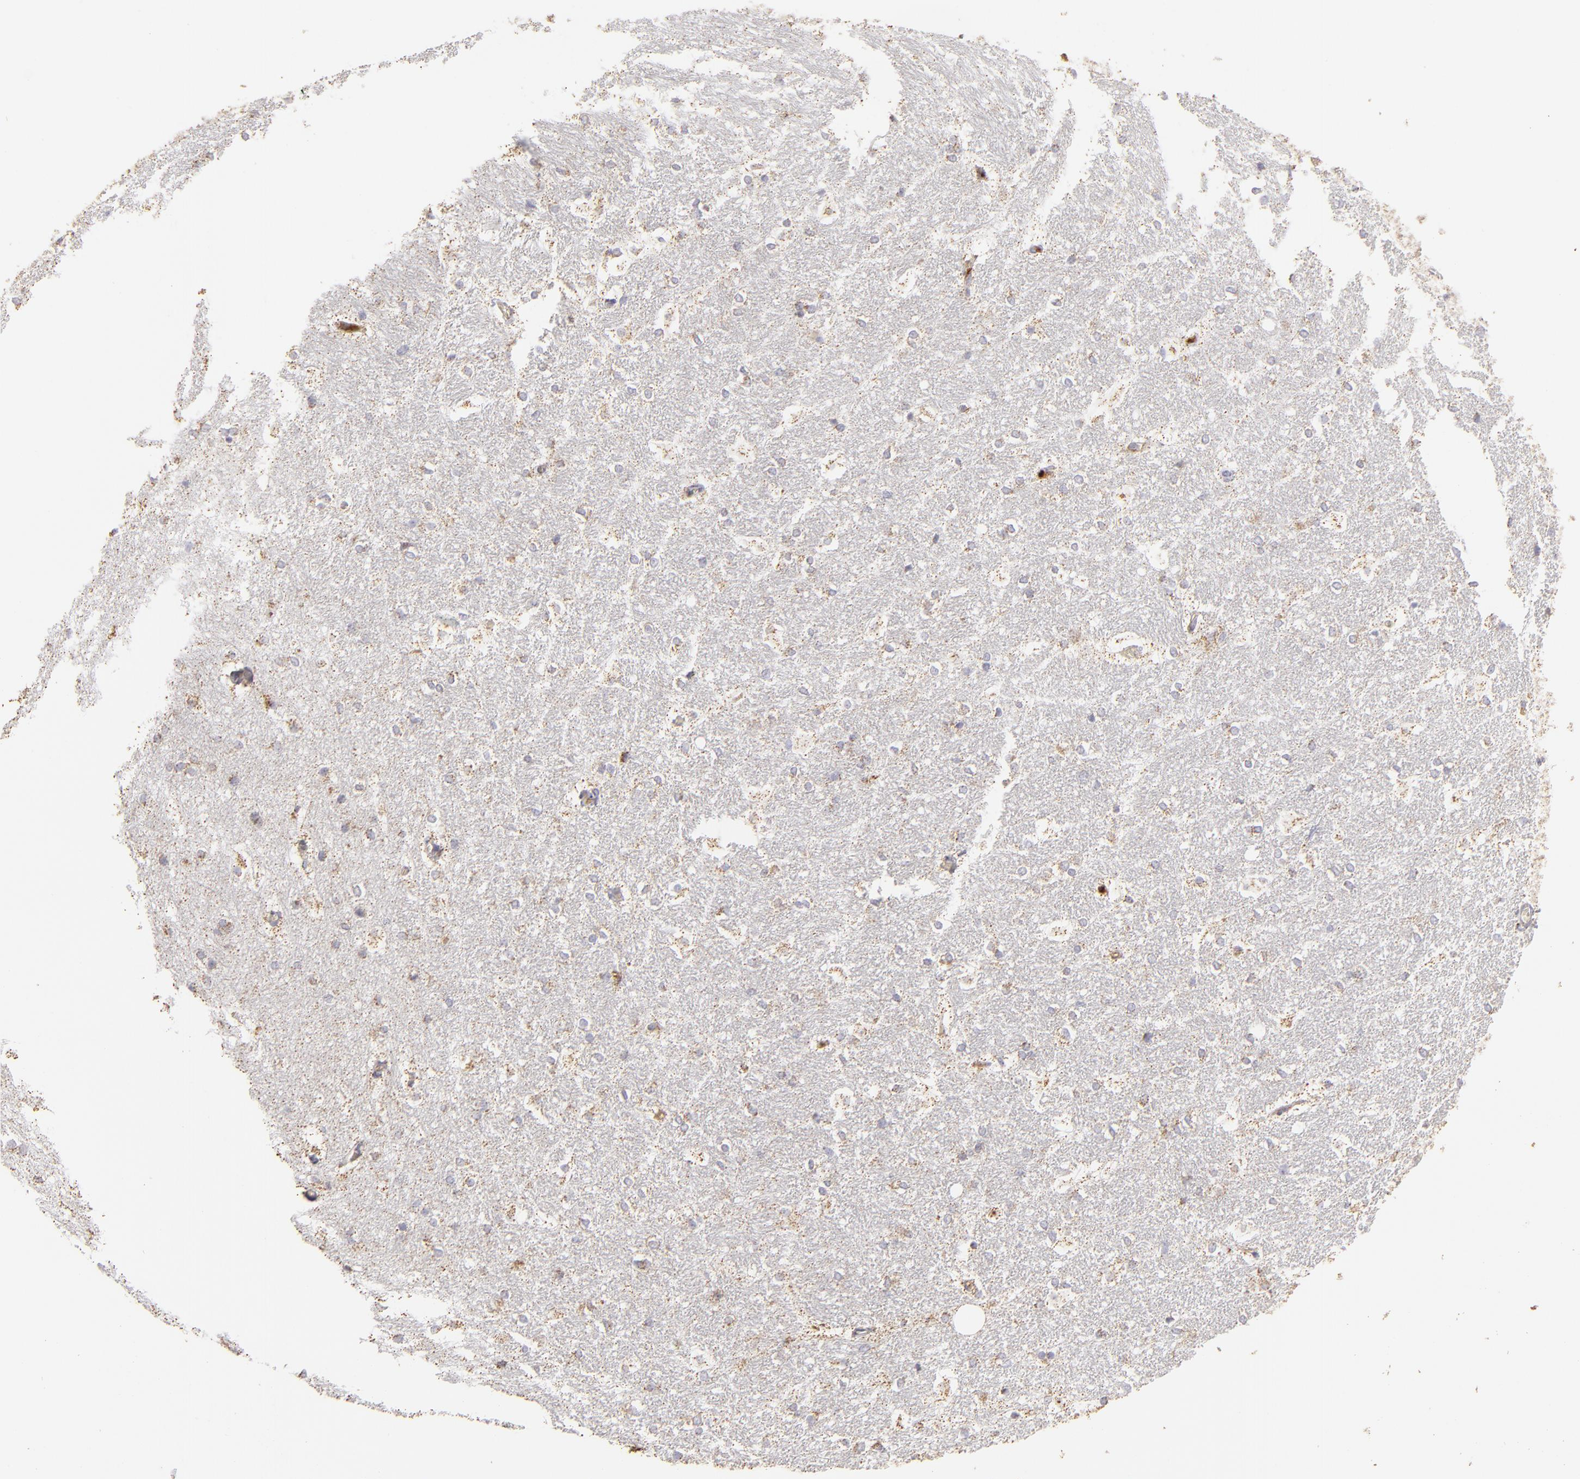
{"staining": {"intensity": "negative", "quantity": "none", "location": "none"}, "tissue": "hippocampus", "cell_type": "Glial cells", "image_type": "normal", "snomed": [{"axis": "morphology", "description": "Normal tissue, NOS"}, {"axis": "topography", "description": "Hippocampus"}], "caption": "Immunohistochemistry micrograph of benign hippocampus: hippocampus stained with DAB (3,3'-diaminobenzidine) demonstrates no significant protein expression in glial cells. (DAB (3,3'-diaminobenzidine) IHC, high magnification).", "gene": "CFB", "patient": {"sex": "female", "age": 19}}